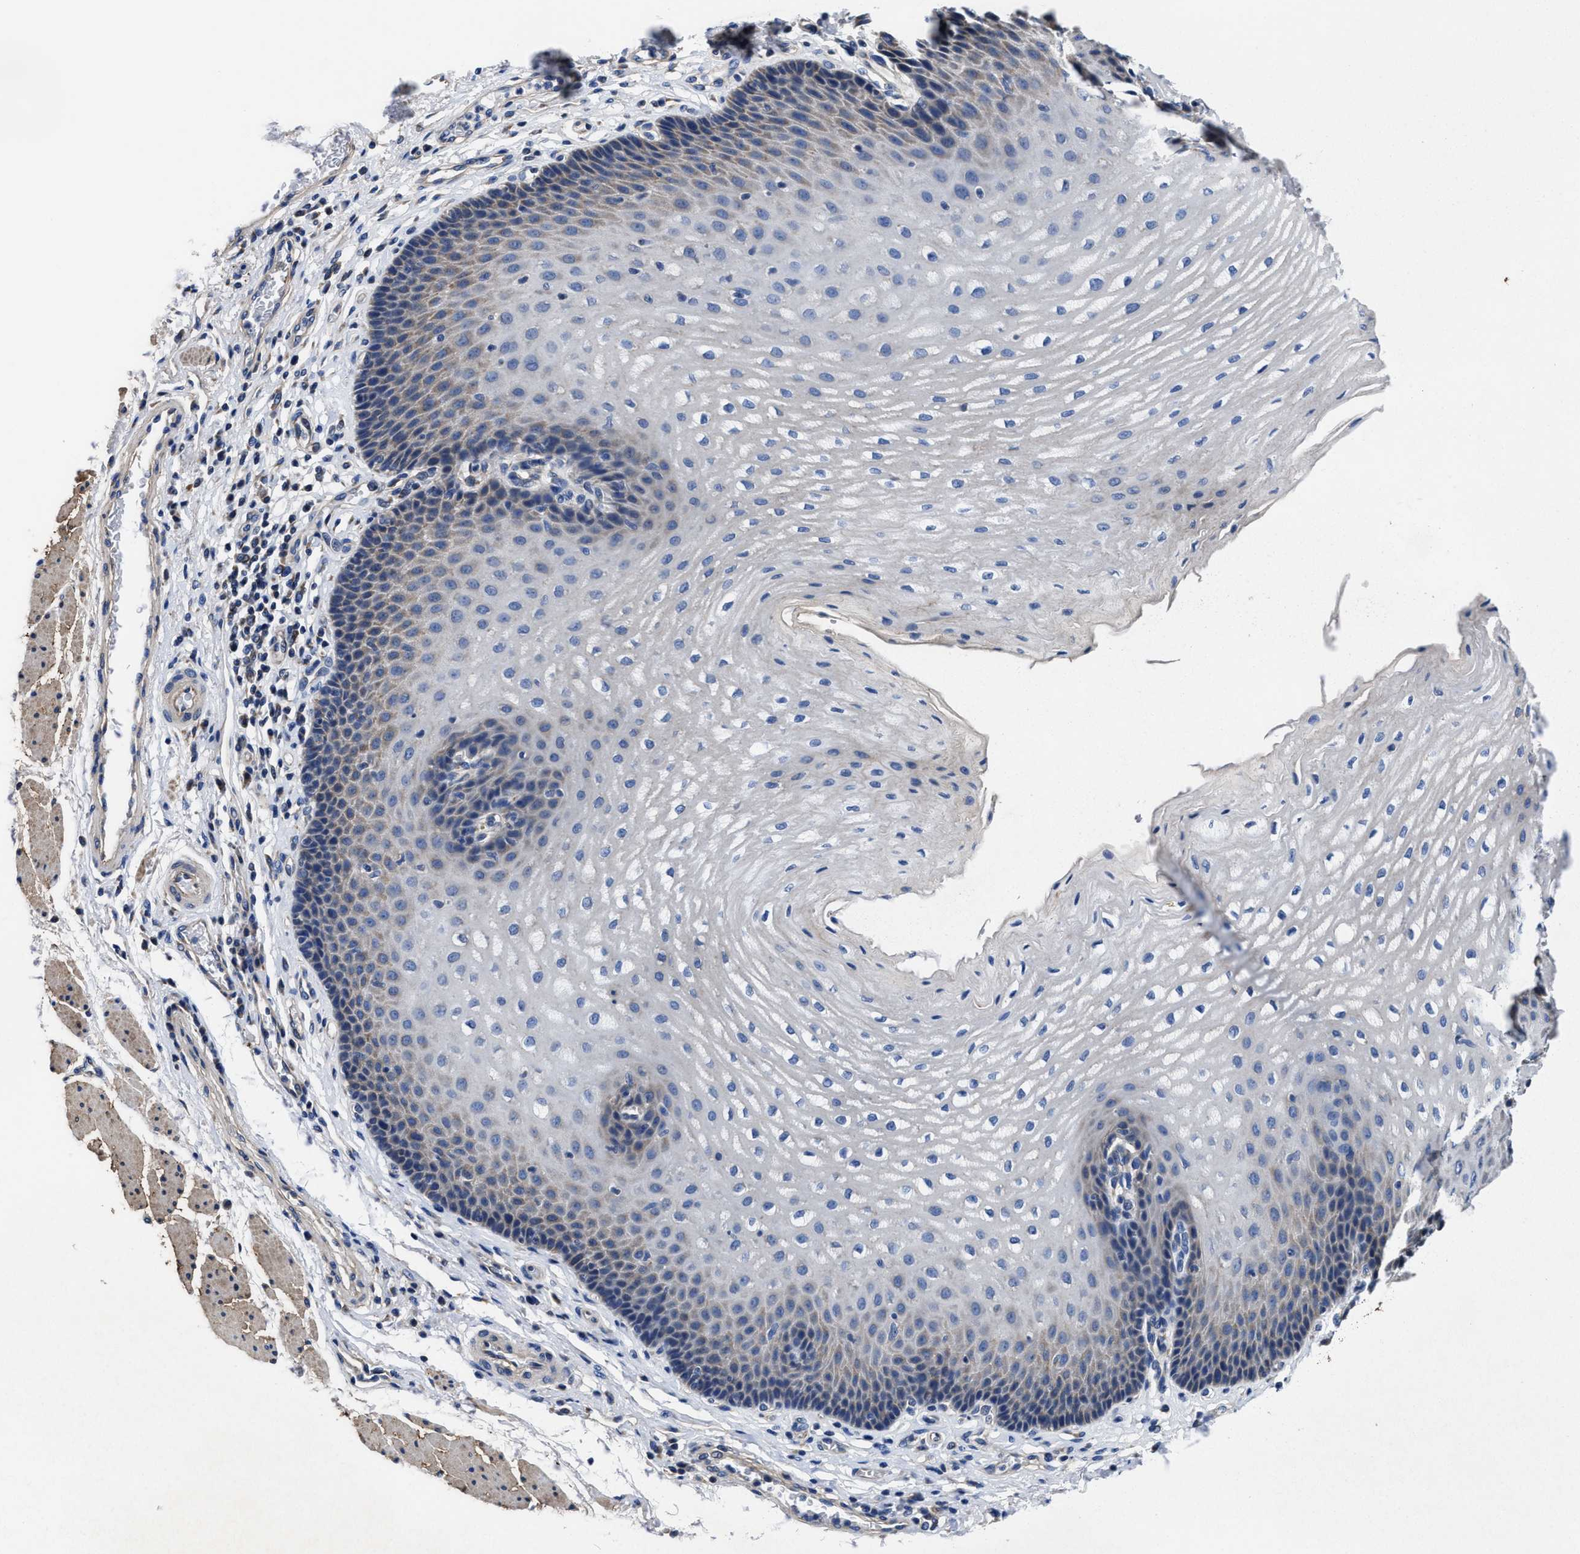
{"staining": {"intensity": "weak", "quantity": "<25%", "location": "cytoplasmic/membranous"}, "tissue": "esophagus", "cell_type": "Squamous epithelial cells", "image_type": "normal", "snomed": [{"axis": "morphology", "description": "Normal tissue, NOS"}, {"axis": "topography", "description": "Esophagus"}], "caption": "The histopathology image shows no significant expression in squamous epithelial cells of esophagus.", "gene": "TMEM30A", "patient": {"sex": "male", "age": 54}}